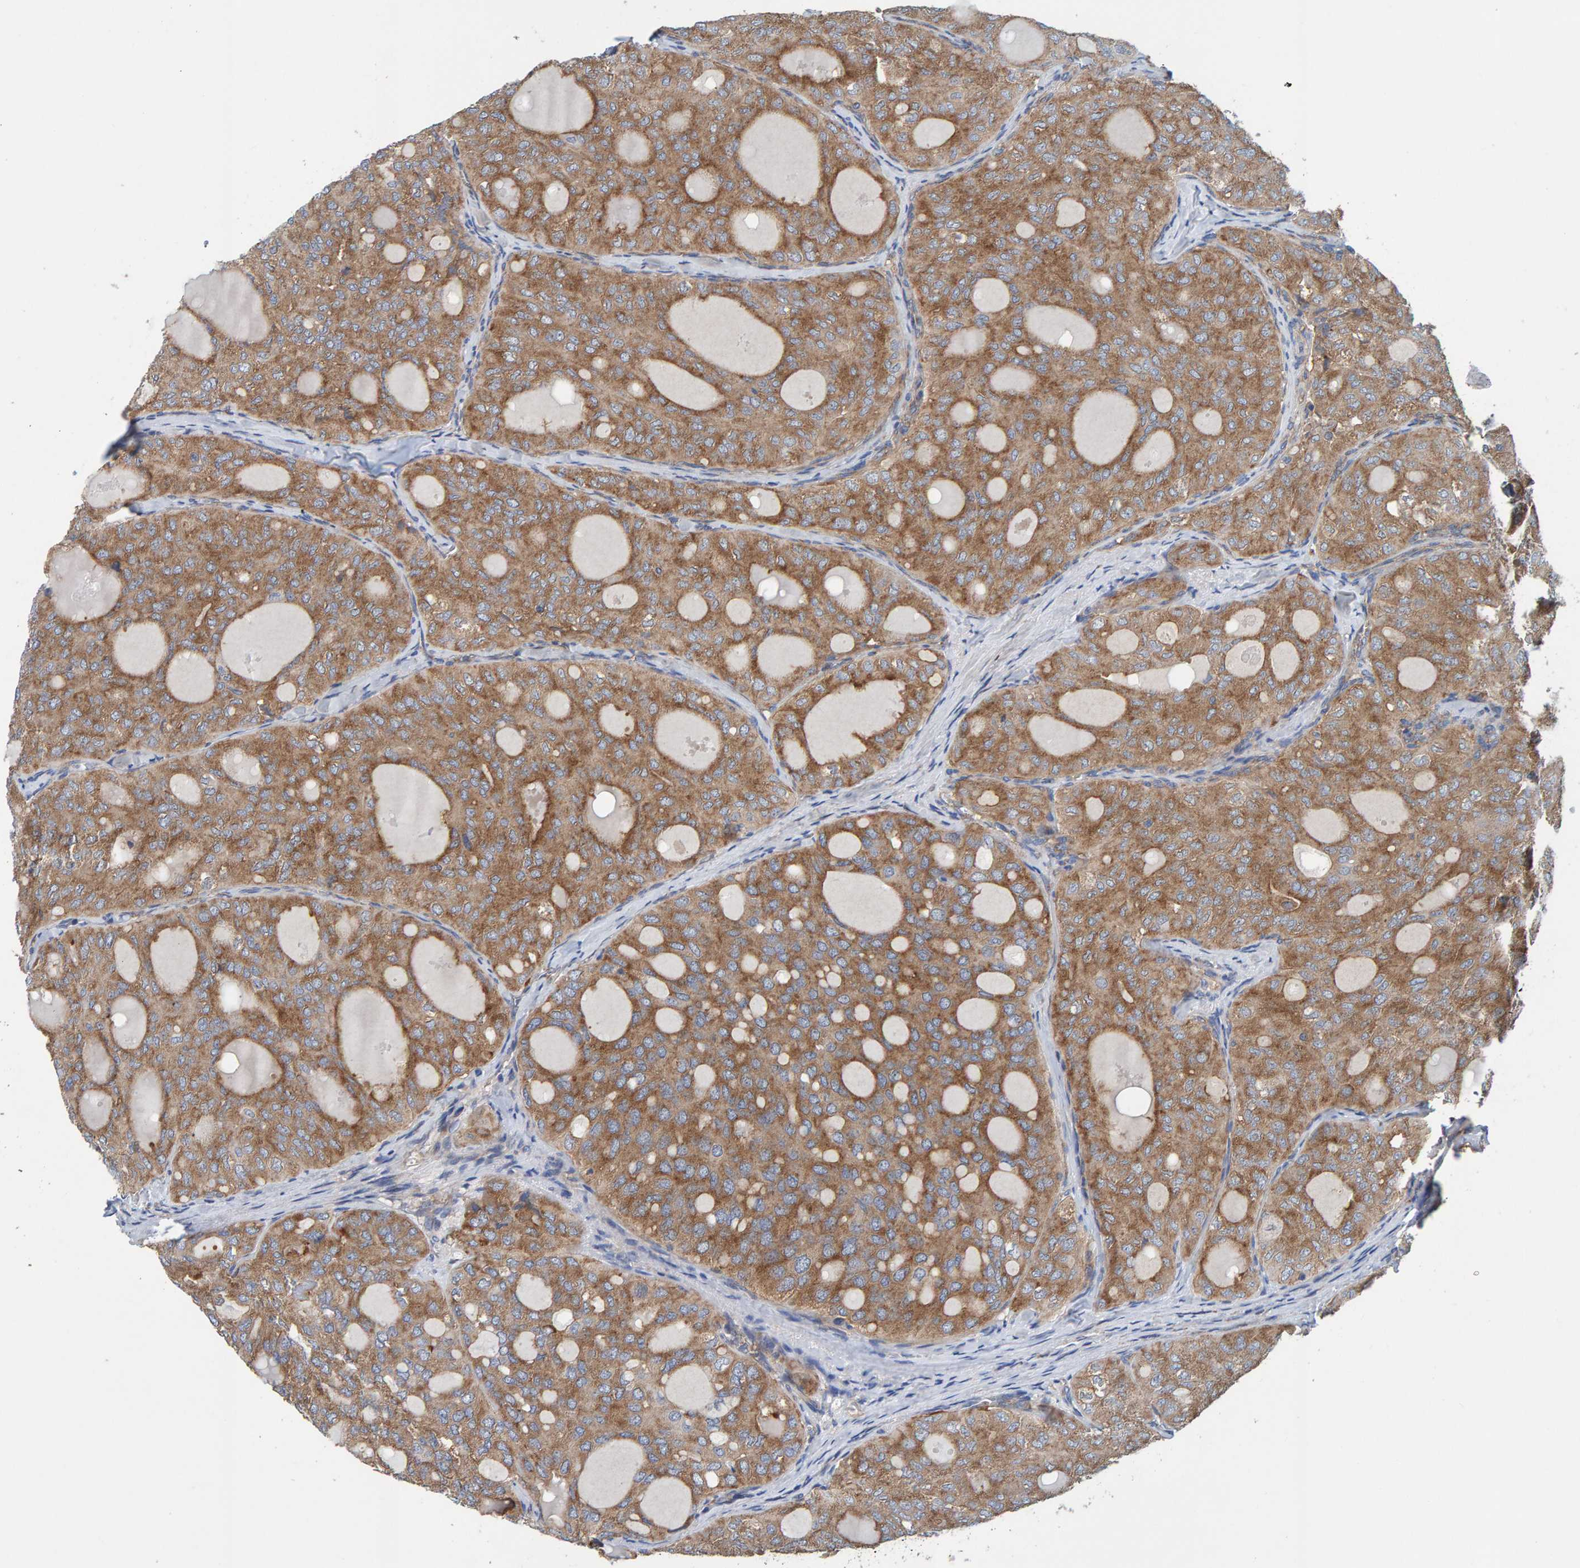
{"staining": {"intensity": "moderate", "quantity": ">75%", "location": "cytoplasmic/membranous"}, "tissue": "thyroid cancer", "cell_type": "Tumor cells", "image_type": "cancer", "snomed": [{"axis": "morphology", "description": "Follicular adenoma carcinoma, NOS"}, {"axis": "topography", "description": "Thyroid gland"}], "caption": "Protein expression analysis of human thyroid cancer reveals moderate cytoplasmic/membranous staining in approximately >75% of tumor cells.", "gene": "MKLN1", "patient": {"sex": "male", "age": 75}}